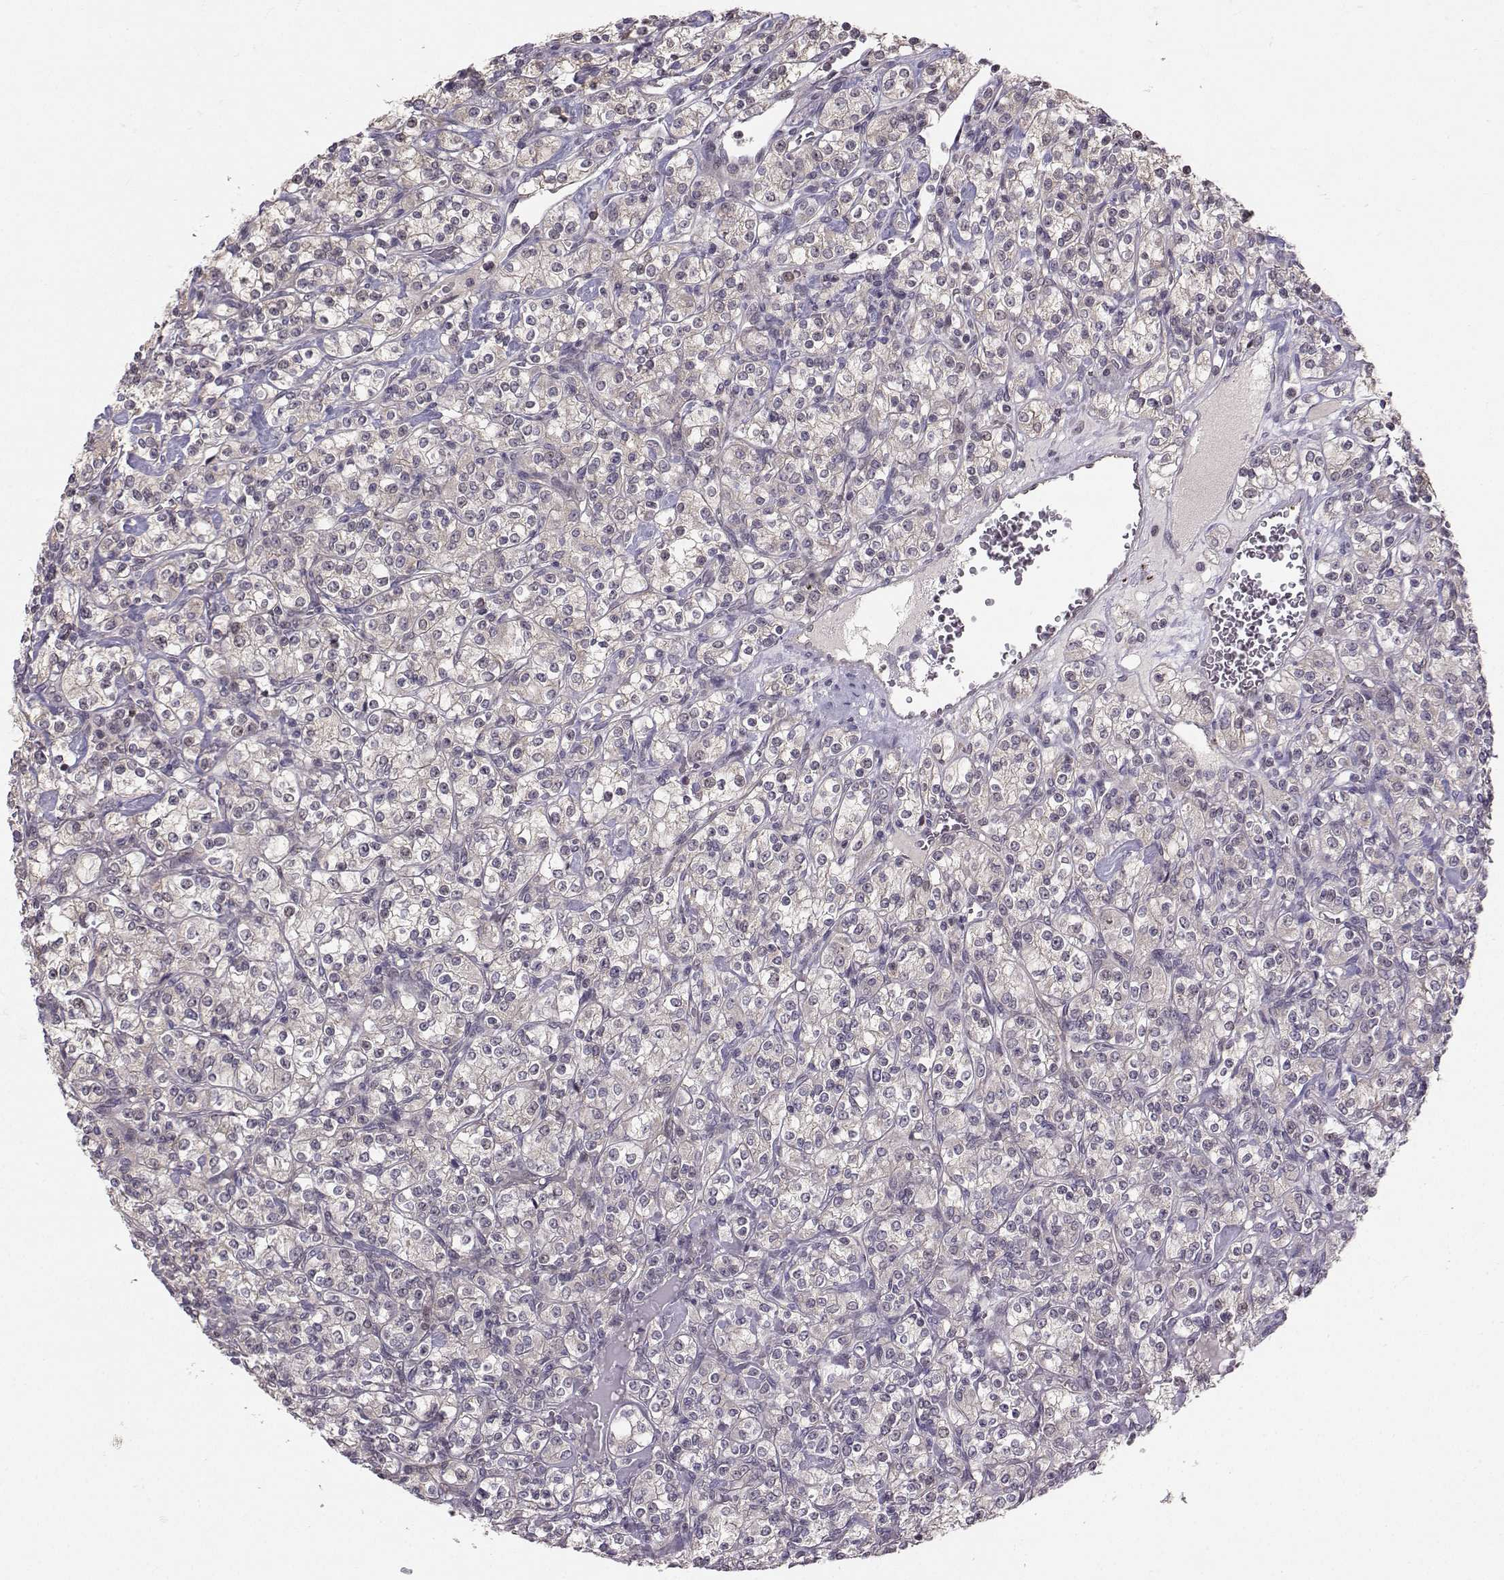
{"staining": {"intensity": "negative", "quantity": "none", "location": "none"}, "tissue": "renal cancer", "cell_type": "Tumor cells", "image_type": "cancer", "snomed": [{"axis": "morphology", "description": "Adenocarcinoma, NOS"}, {"axis": "topography", "description": "Kidney"}], "caption": "Tumor cells show no significant protein expression in renal cancer (adenocarcinoma).", "gene": "PKP2", "patient": {"sex": "male", "age": 77}}